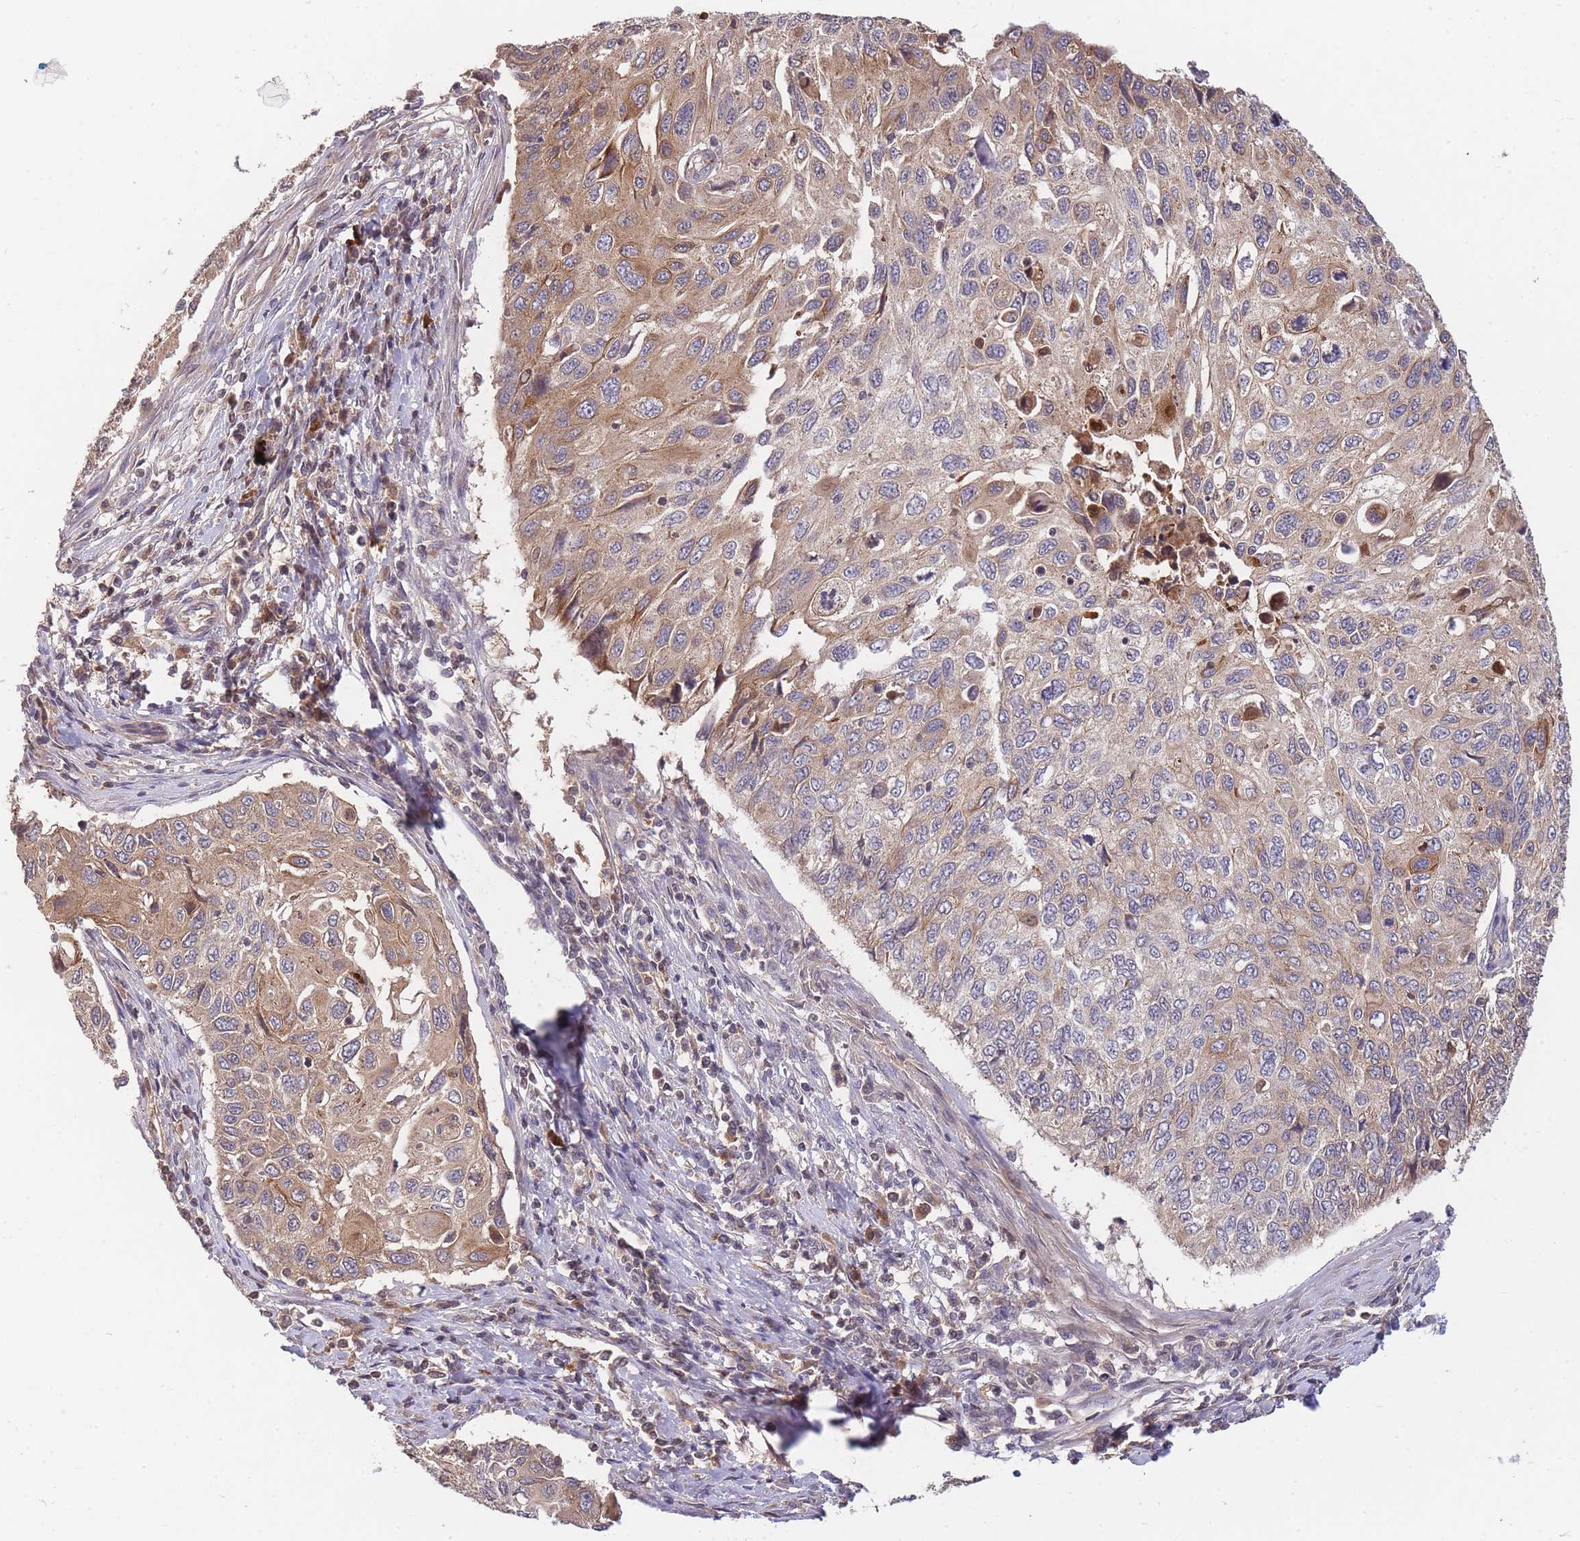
{"staining": {"intensity": "moderate", "quantity": "25%-75%", "location": "cytoplasmic/membranous"}, "tissue": "cervical cancer", "cell_type": "Tumor cells", "image_type": "cancer", "snomed": [{"axis": "morphology", "description": "Squamous cell carcinoma, NOS"}, {"axis": "topography", "description": "Cervix"}], "caption": "Tumor cells exhibit medium levels of moderate cytoplasmic/membranous staining in about 25%-75% of cells in squamous cell carcinoma (cervical).", "gene": "RALGDS", "patient": {"sex": "female", "age": 70}}